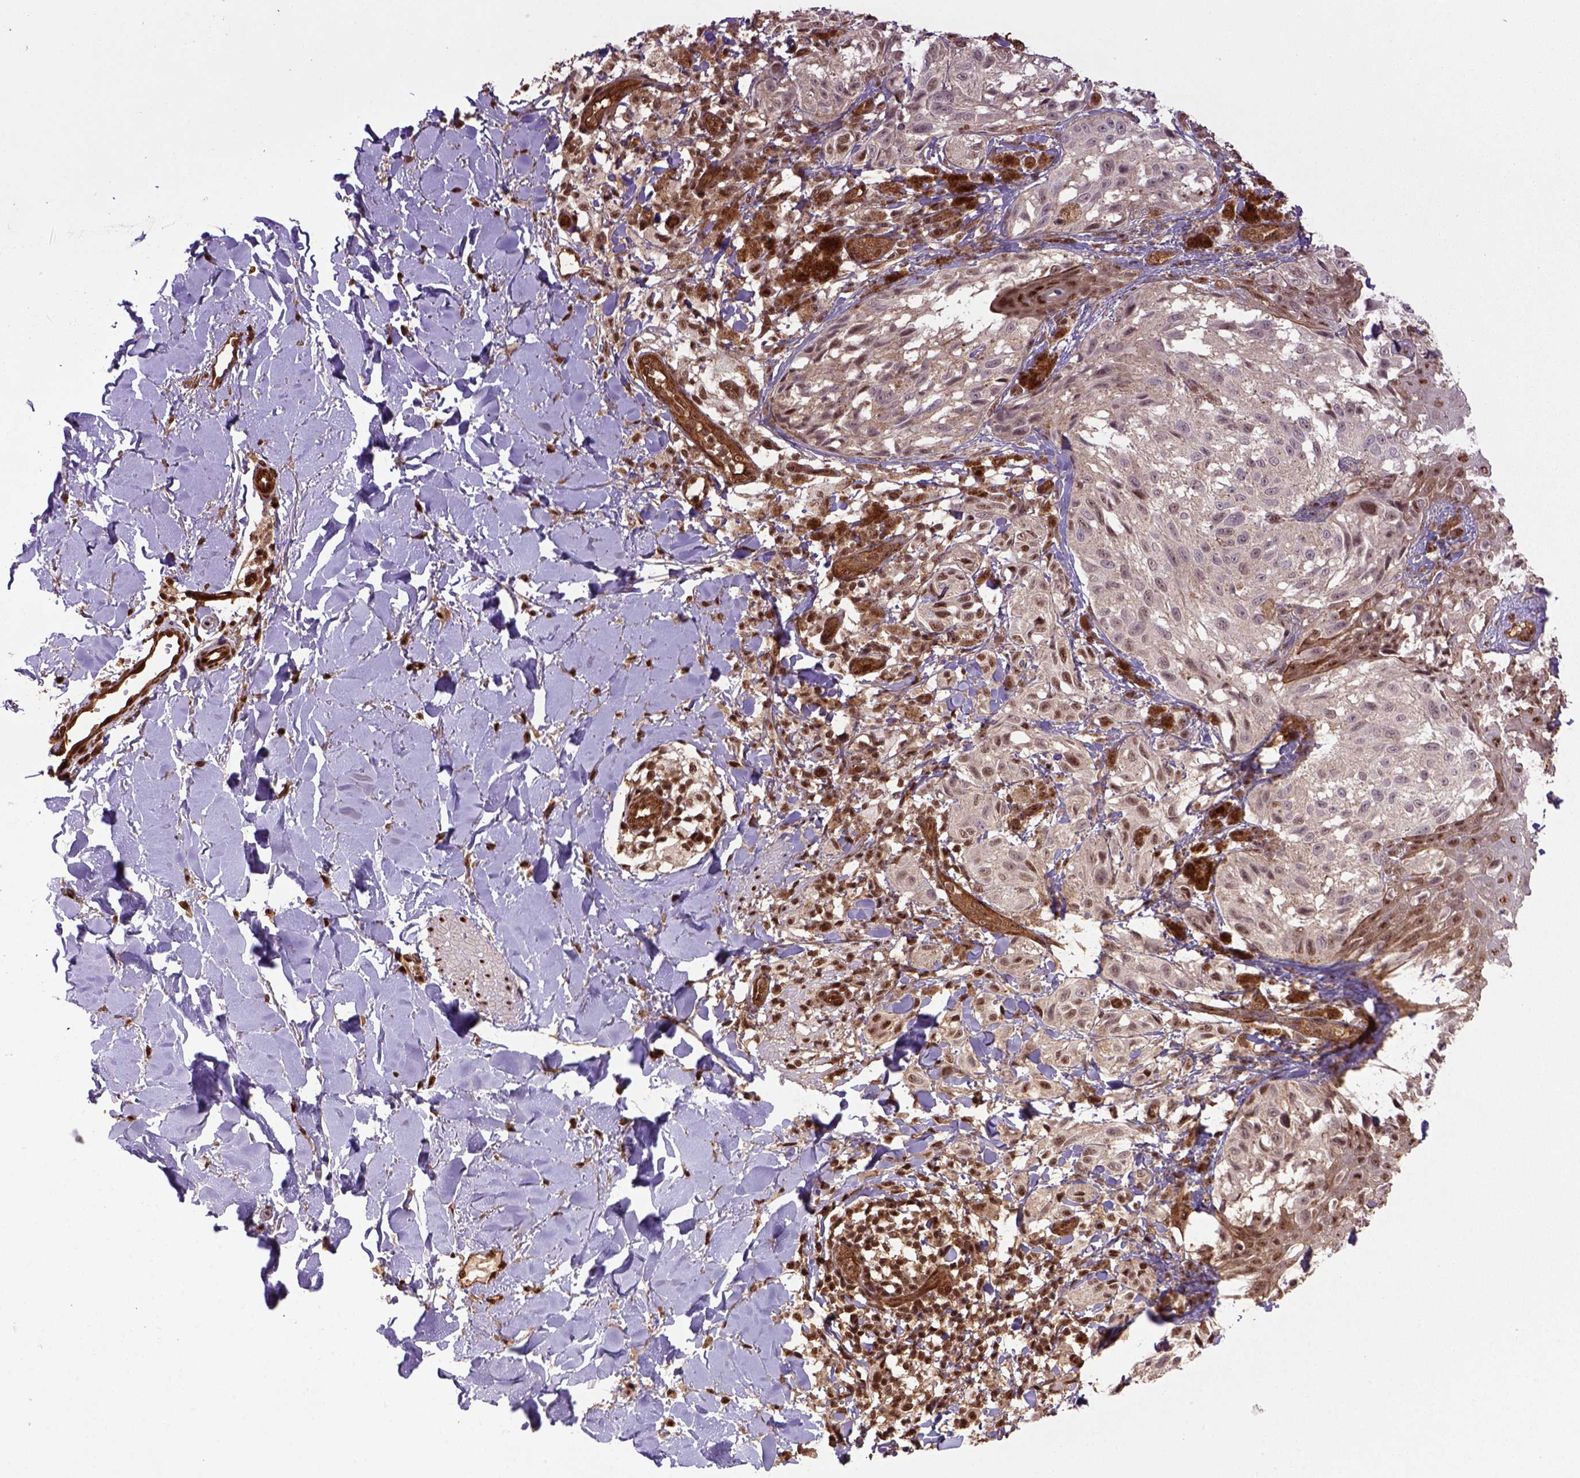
{"staining": {"intensity": "moderate", "quantity": ">75%", "location": "nuclear"}, "tissue": "melanoma", "cell_type": "Tumor cells", "image_type": "cancer", "snomed": [{"axis": "morphology", "description": "Malignant melanoma, NOS"}, {"axis": "topography", "description": "Skin"}], "caption": "There is medium levels of moderate nuclear expression in tumor cells of malignant melanoma, as demonstrated by immunohistochemical staining (brown color).", "gene": "PPIG", "patient": {"sex": "male", "age": 36}}